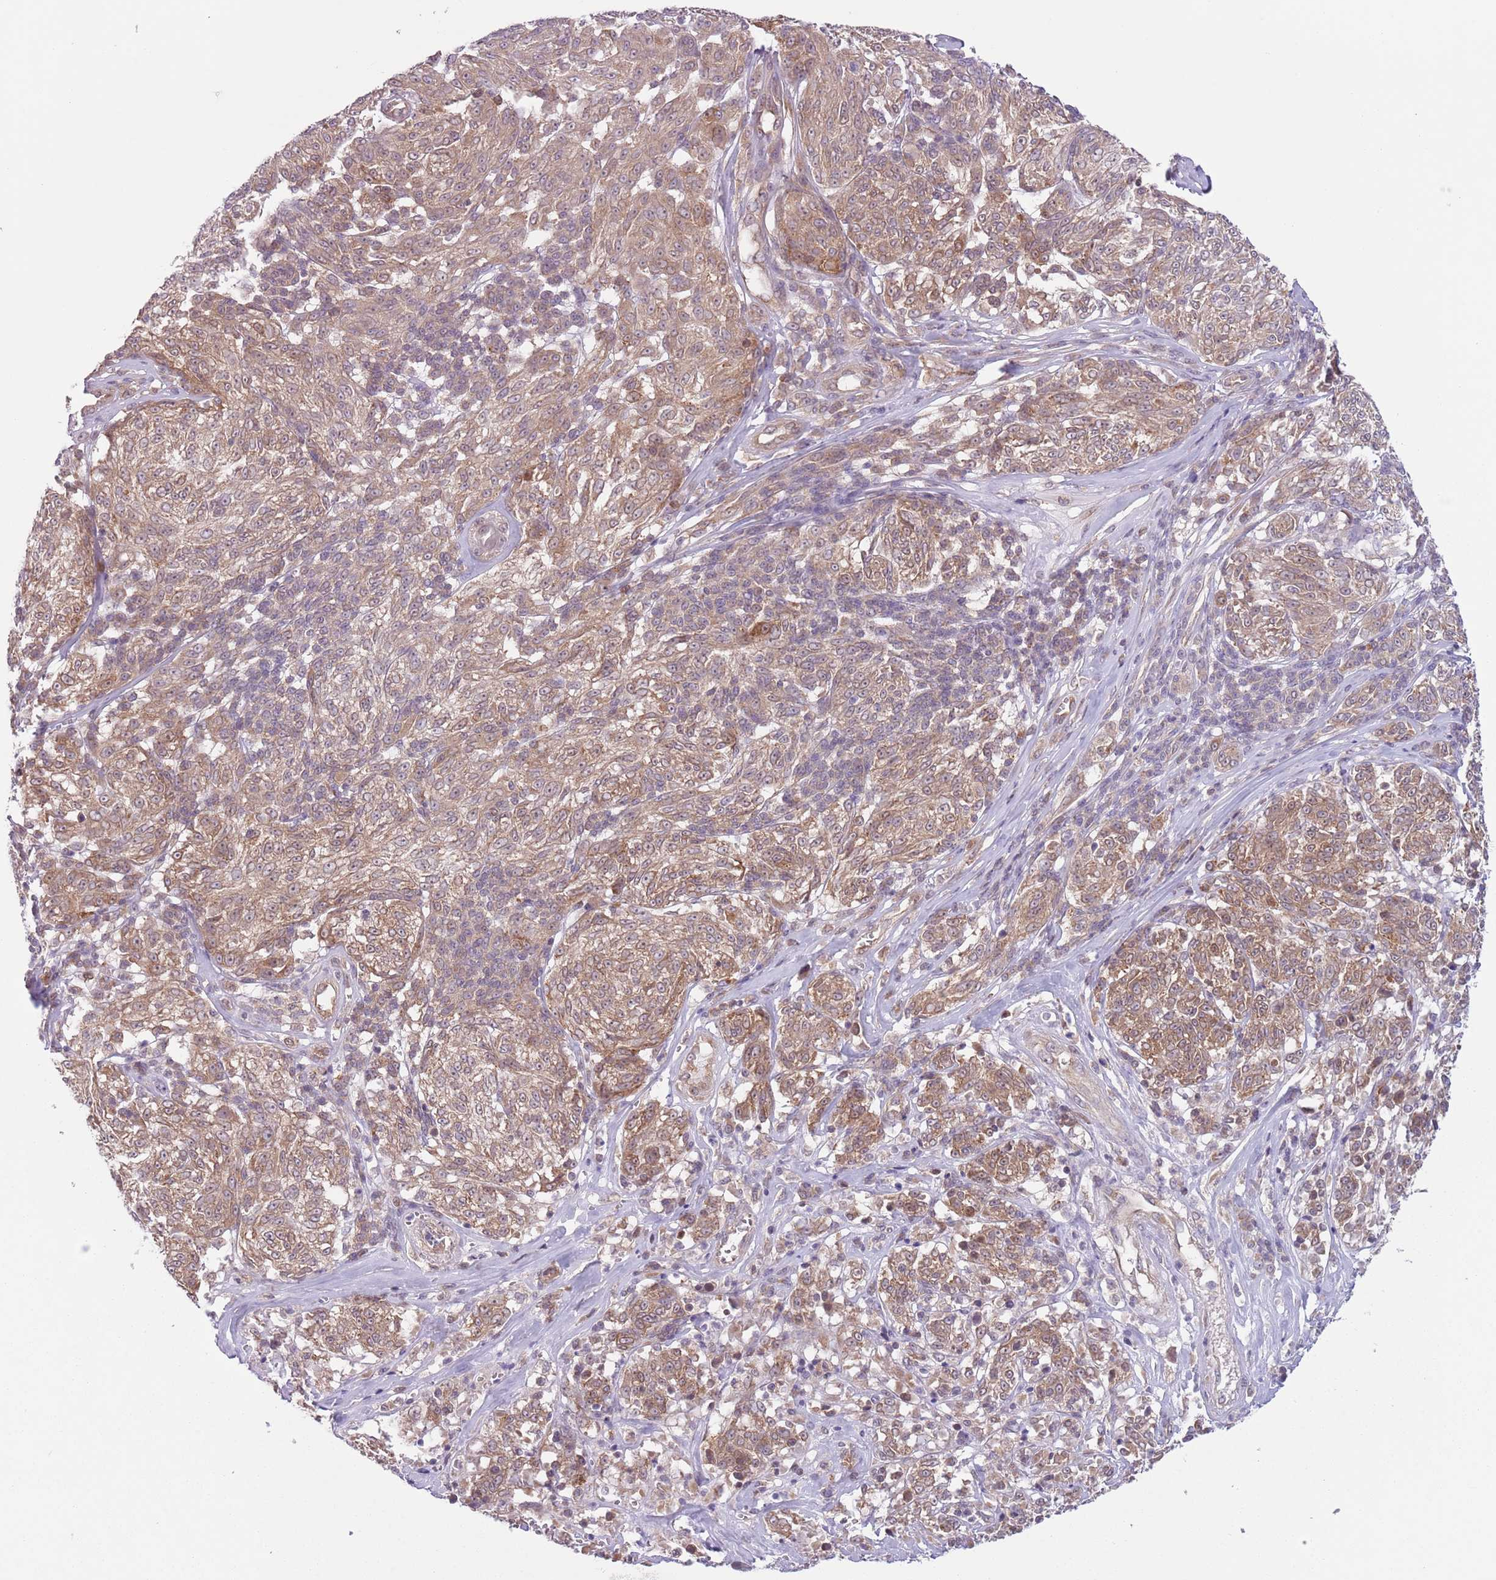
{"staining": {"intensity": "moderate", "quantity": "25%-75%", "location": "cytoplasmic/membranous"}, "tissue": "melanoma", "cell_type": "Tumor cells", "image_type": "cancer", "snomed": [{"axis": "morphology", "description": "Malignant melanoma, NOS"}, {"axis": "topography", "description": "Skin"}], "caption": "High-power microscopy captured an IHC photomicrograph of malignant melanoma, revealing moderate cytoplasmic/membranous staining in approximately 25%-75% of tumor cells.", "gene": "COPE", "patient": {"sex": "female", "age": 63}}